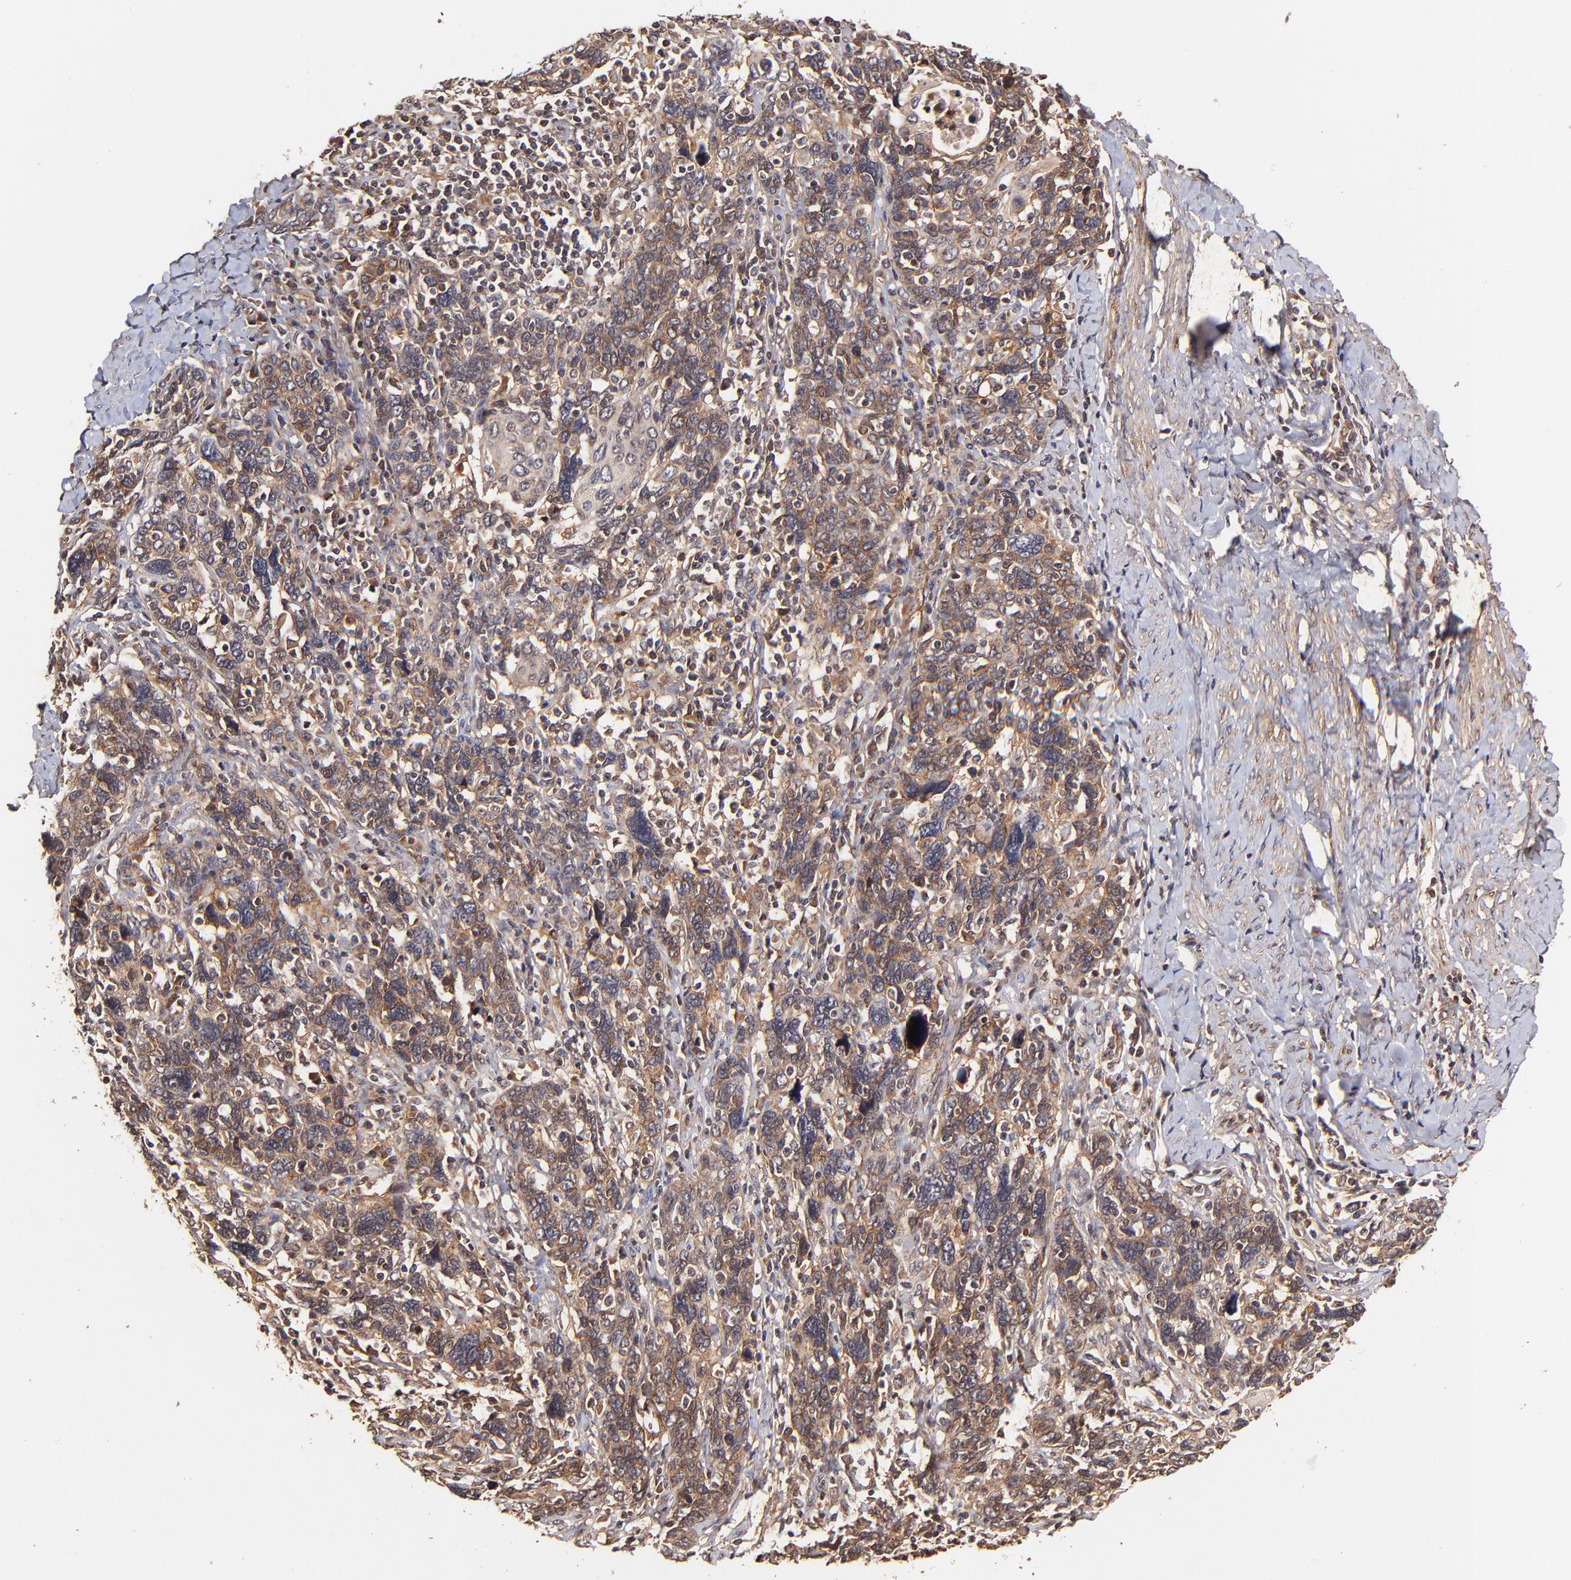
{"staining": {"intensity": "moderate", "quantity": ">75%", "location": "cytoplasmic/membranous"}, "tissue": "cervical cancer", "cell_type": "Tumor cells", "image_type": "cancer", "snomed": [{"axis": "morphology", "description": "Squamous cell carcinoma, NOS"}, {"axis": "topography", "description": "Cervix"}], "caption": "Protein staining of squamous cell carcinoma (cervical) tissue displays moderate cytoplasmic/membranous expression in approximately >75% of tumor cells.", "gene": "ITGB1", "patient": {"sex": "female", "age": 41}}